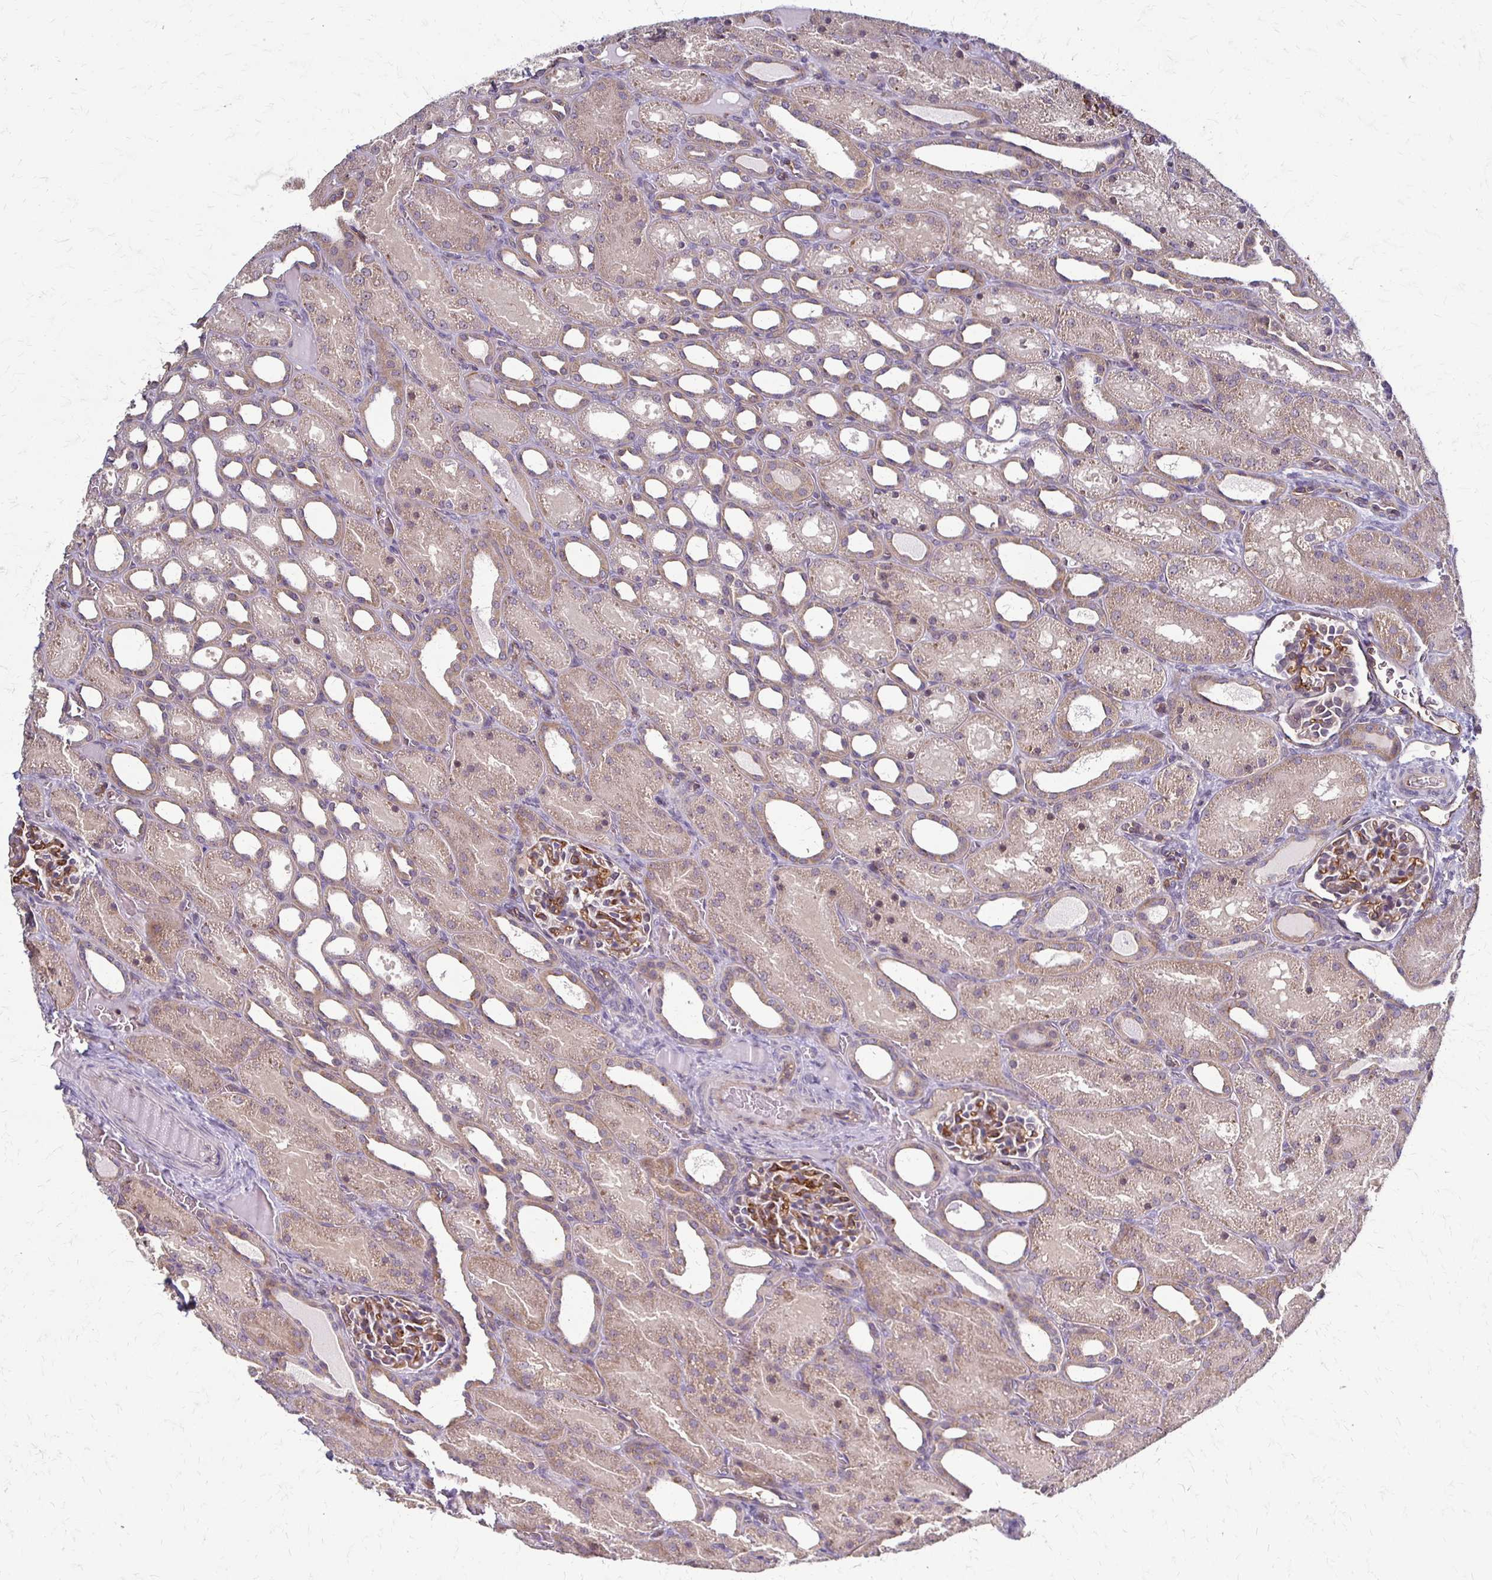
{"staining": {"intensity": "moderate", "quantity": "<25%", "location": "cytoplasmic/membranous"}, "tissue": "kidney", "cell_type": "Cells in glomeruli", "image_type": "normal", "snomed": [{"axis": "morphology", "description": "Normal tissue, NOS"}, {"axis": "topography", "description": "Kidney"}], "caption": "Immunohistochemical staining of benign kidney exhibits moderate cytoplasmic/membranous protein staining in about <25% of cells in glomeruli. Immunohistochemistry (ihc) stains the protein of interest in brown and the nuclei are stained blue.", "gene": "SLC9A9", "patient": {"sex": "male", "age": 2}}